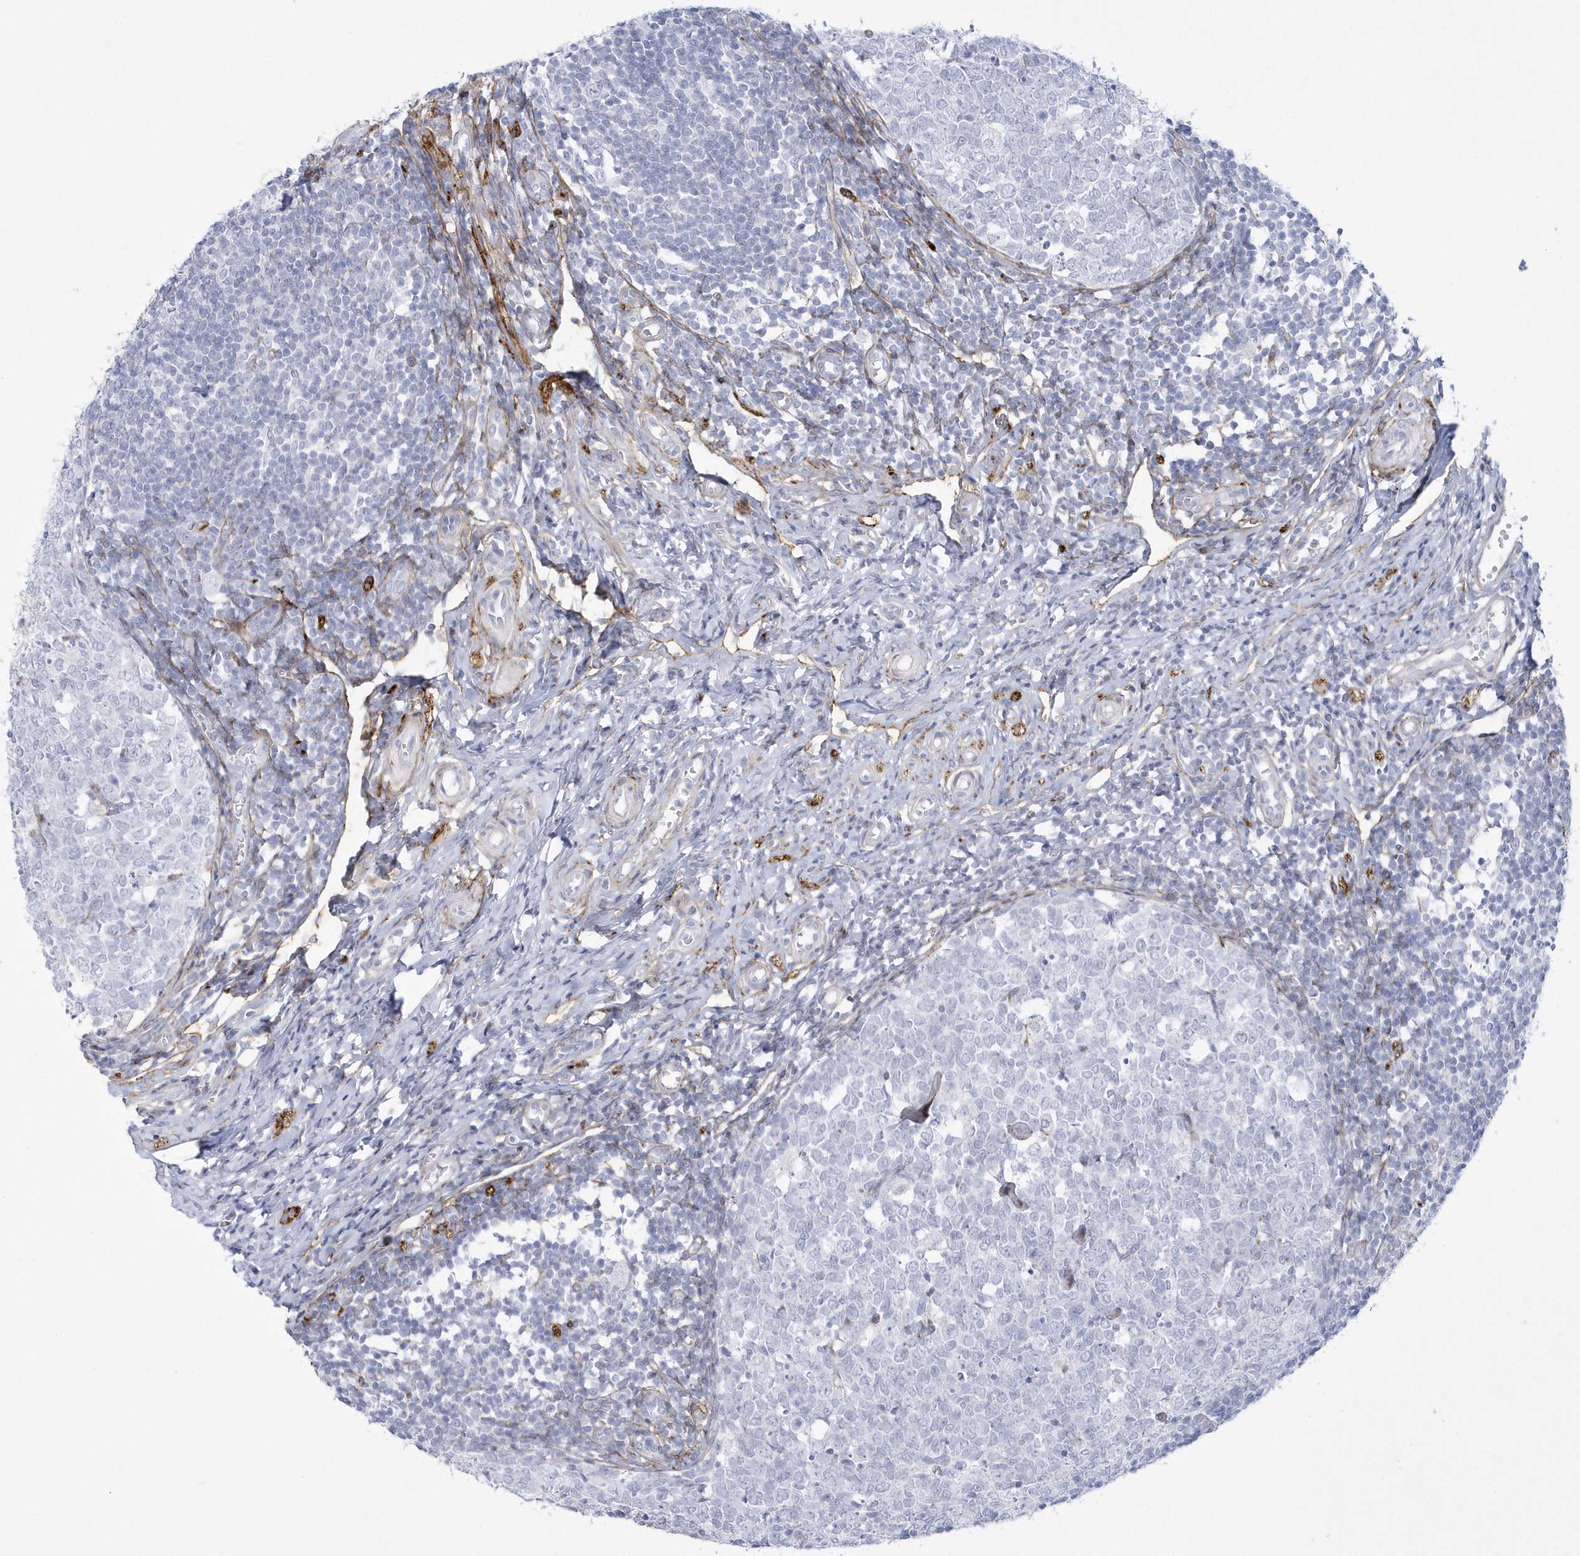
{"staining": {"intensity": "strong", "quantity": "<25%", "location": "cytoplasmic/membranous"}, "tissue": "appendix", "cell_type": "Glandular cells", "image_type": "normal", "snomed": [{"axis": "morphology", "description": "Normal tissue, NOS"}, {"axis": "topography", "description": "Appendix"}], "caption": "Appendix stained with DAB (3,3'-diaminobenzidine) immunohistochemistry shows medium levels of strong cytoplasmic/membranous staining in approximately <25% of glandular cells.", "gene": "WDR27", "patient": {"sex": "male", "age": 14}}